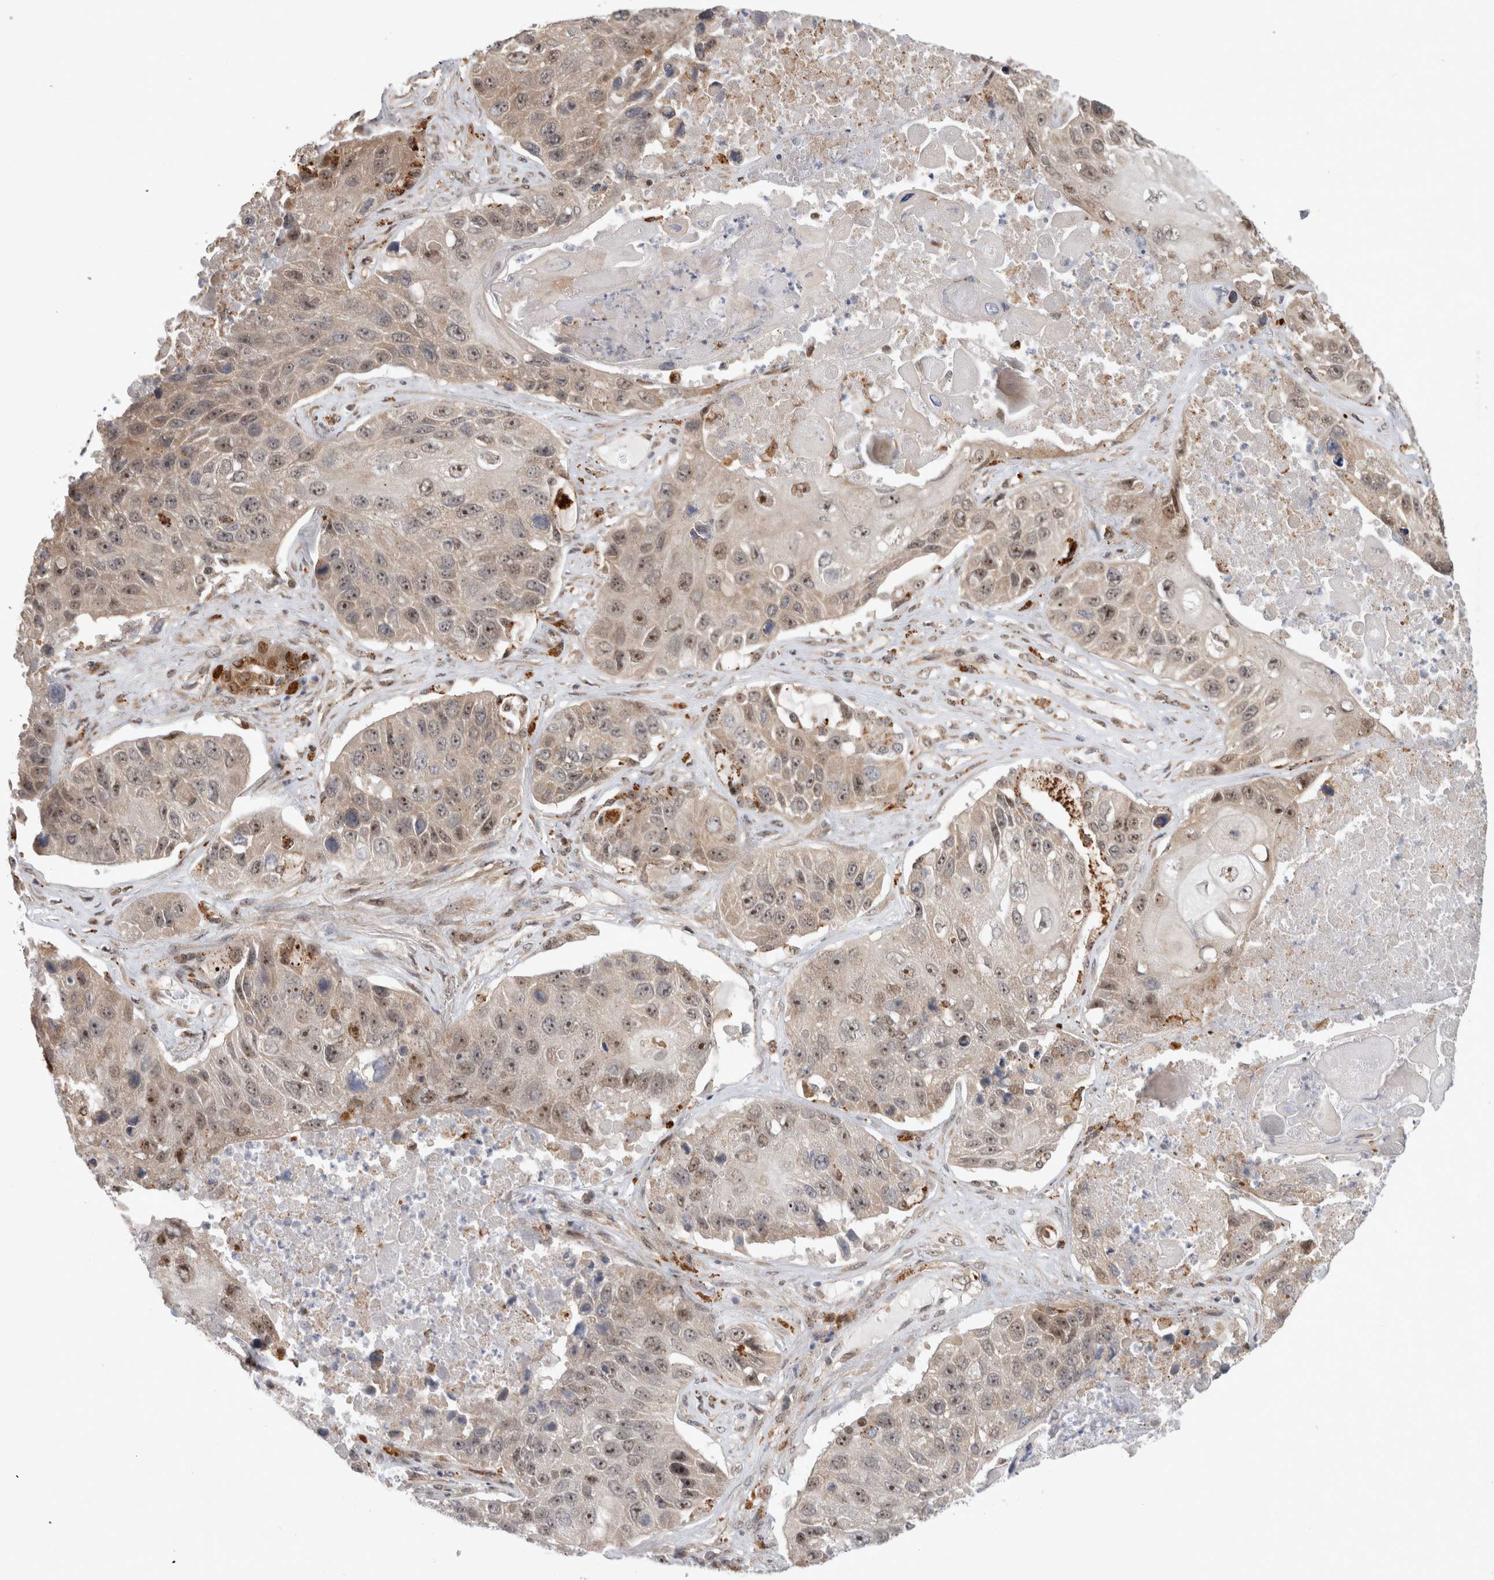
{"staining": {"intensity": "weak", "quantity": ">75%", "location": "cytoplasmic/membranous,nuclear"}, "tissue": "lung cancer", "cell_type": "Tumor cells", "image_type": "cancer", "snomed": [{"axis": "morphology", "description": "Squamous cell carcinoma, NOS"}, {"axis": "topography", "description": "Lung"}], "caption": "Lung squamous cell carcinoma tissue exhibits weak cytoplasmic/membranous and nuclear positivity in about >75% of tumor cells, visualized by immunohistochemistry. The staining was performed using DAB, with brown indicating positive protein expression. Nuclei are stained blue with hematoxylin.", "gene": "NAB2", "patient": {"sex": "male", "age": 61}}